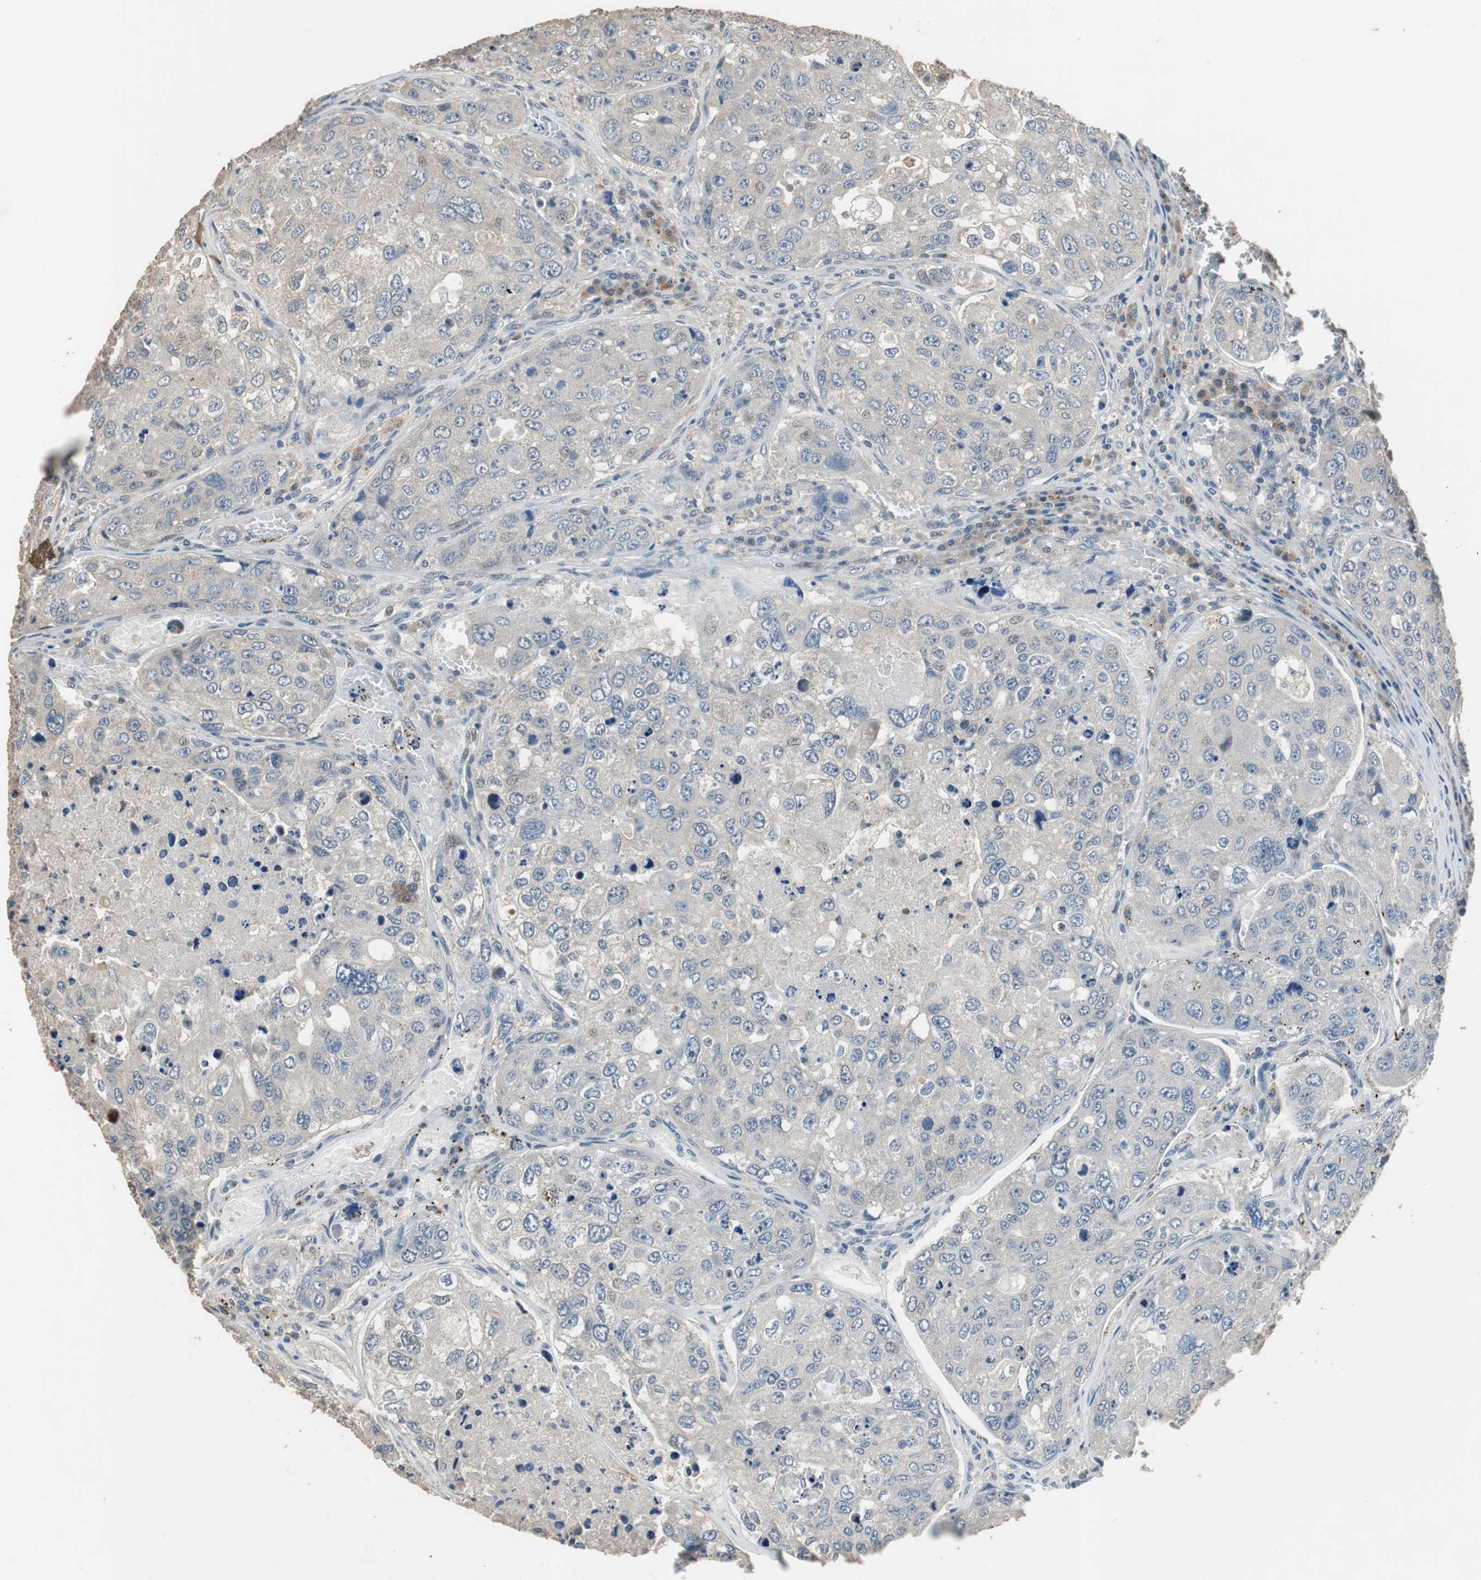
{"staining": {"intensity": "negative", "quantity": "none", "location": "none"}, "tissue": "urothelial cancer", "cell_type": "Tumor cells", "image_type": "cancer", "snomed": [{"axis": "morphology", "description": "Urothelial carcinoma, High grade"}, {"axis": "topography", "description": "Lymph node"}, {"axis": "topography", "description": "Urinary bladder"}], "caption": "Tumor cells are negative for protein expression in human urothelial cancer.", "gene": "PI4KB", "patient": {"sex": "male", "age": 51}}